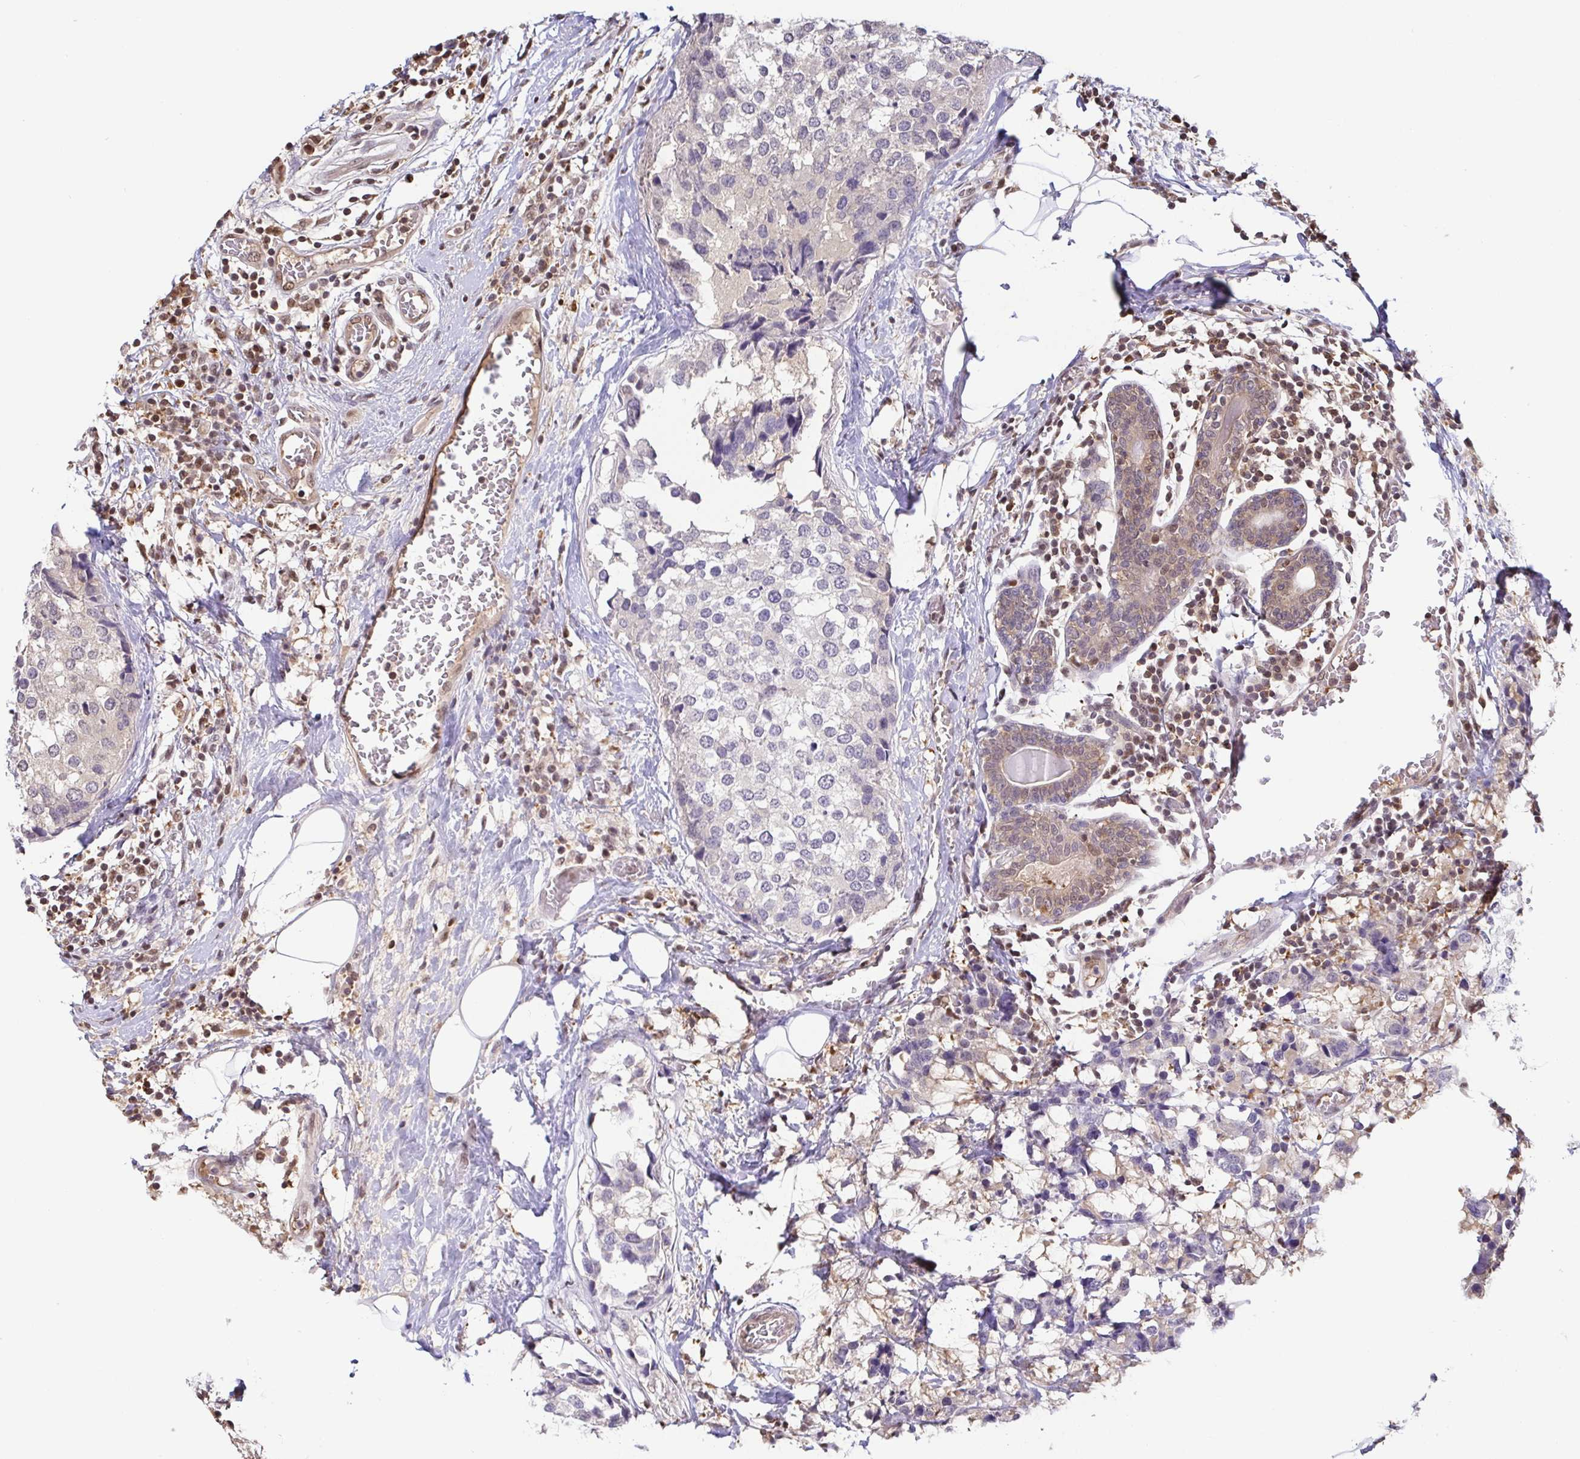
{"staining": {"intensity": "weak", "quantity": "25%-75%", "location": "cytoplasmic/membranous,nuclear"}, "tissue": "breast cancer", "cell_type": "Tumor cells", "image_type": "cancer", "snomed": [{"axis": "morphology", "description": "Lobular carcinoma"}, {"axis": "topography", "description": "Breast"}], "caption": "Protein staining demonstrates weak cytoplasmic/membranous and nuclear expression in about 25%-75% of tumor cells in breast cancer.", "gene": "PSMB9", "patient": {"sex": "female", "age": 59}}